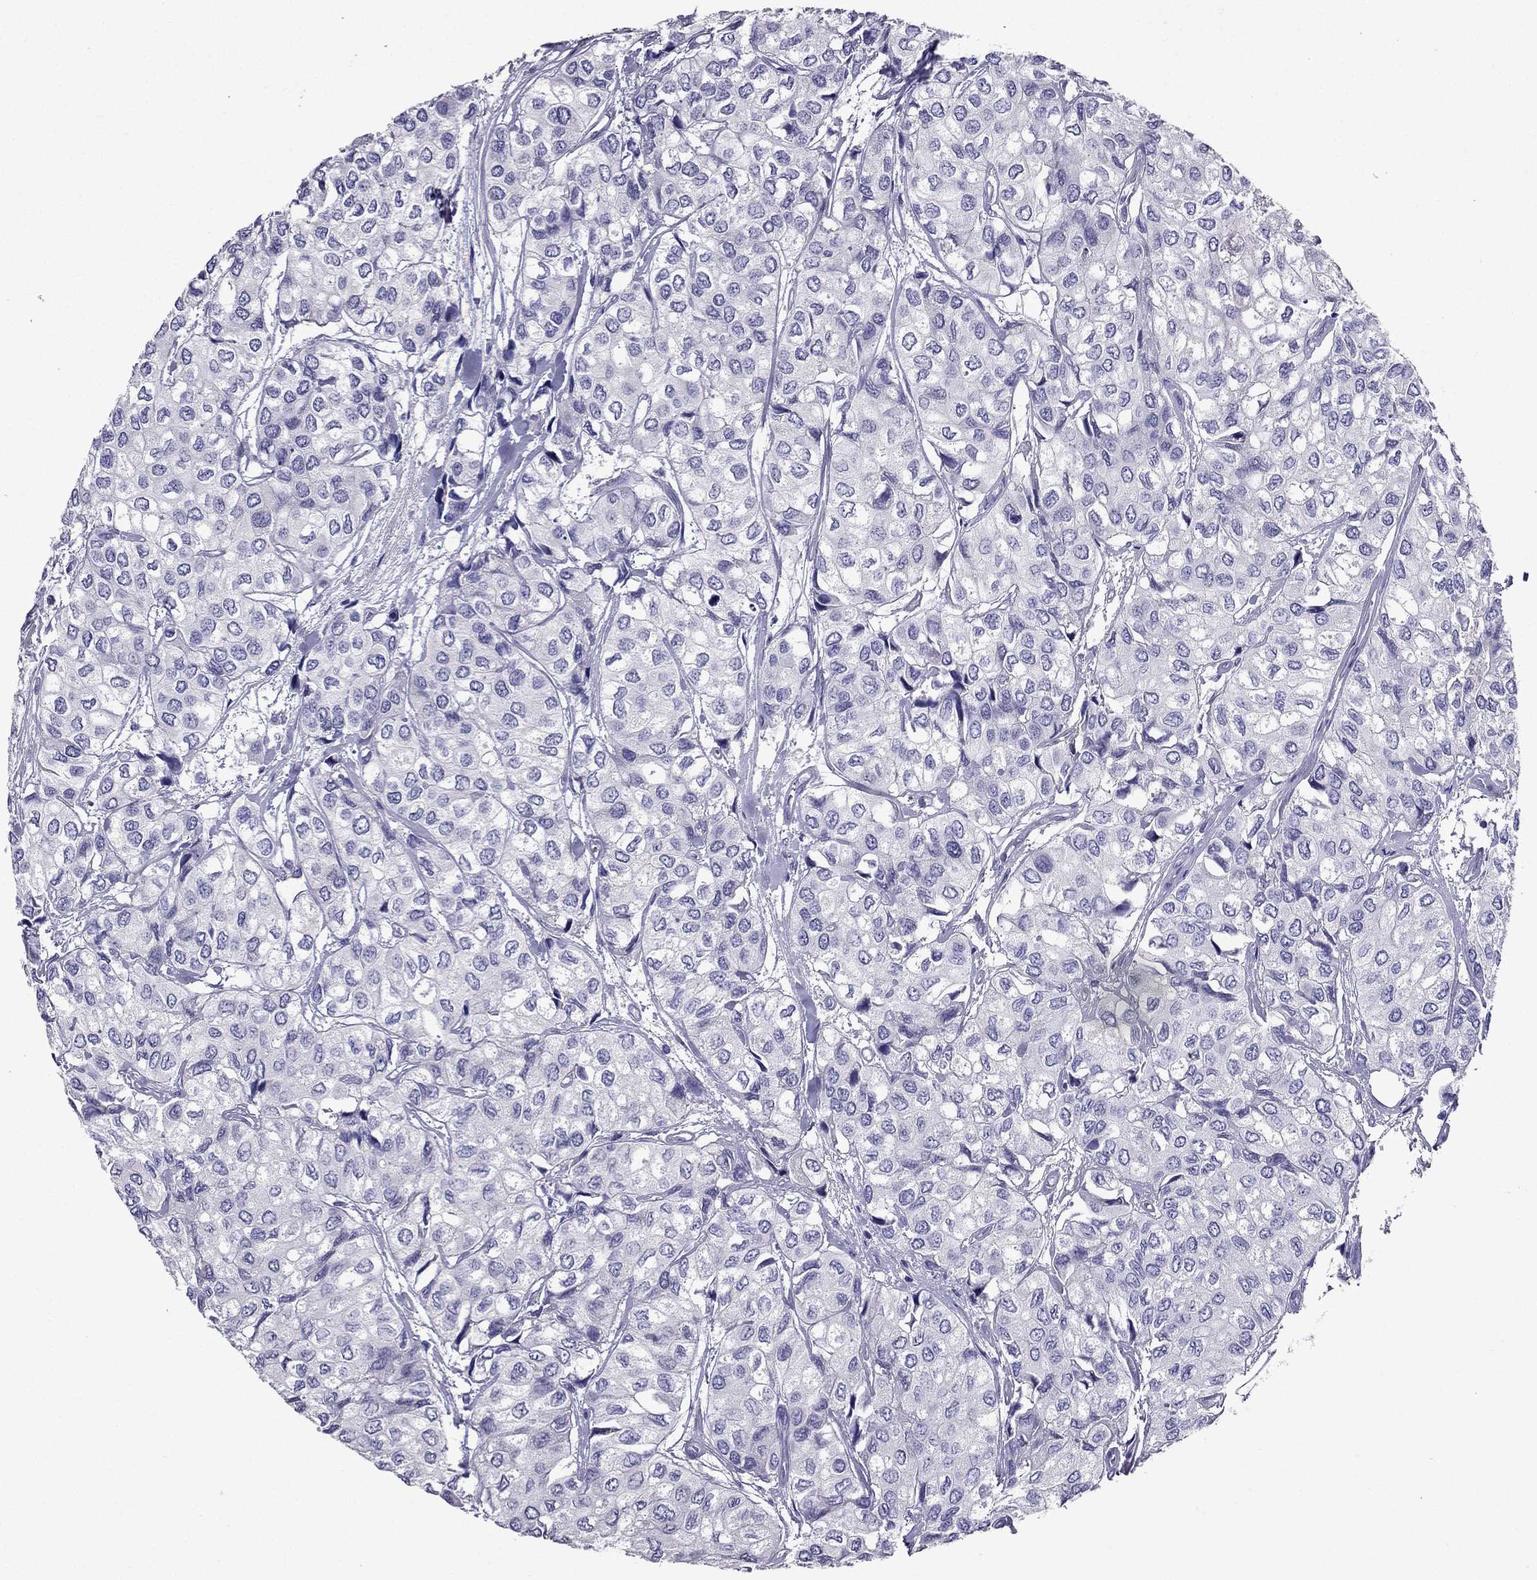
{"staining": {"intensity": "negative", "quantity": "none", "location": "none"}, "tissue": "urothelial cancer", "cell_type": "Tumor cells", "image_type": "cancer", "snomed": [{"axis": "morphology", "description": "Urothelial carcinoma, High grade"}, {"axis": "topography", "description": "Urinary bladder"}], "caption": "There is no significant positivity in tumor cells of urothelial cancer.", "gene": "ZNF541", "patient": {"sex": "male", "age": 73}}